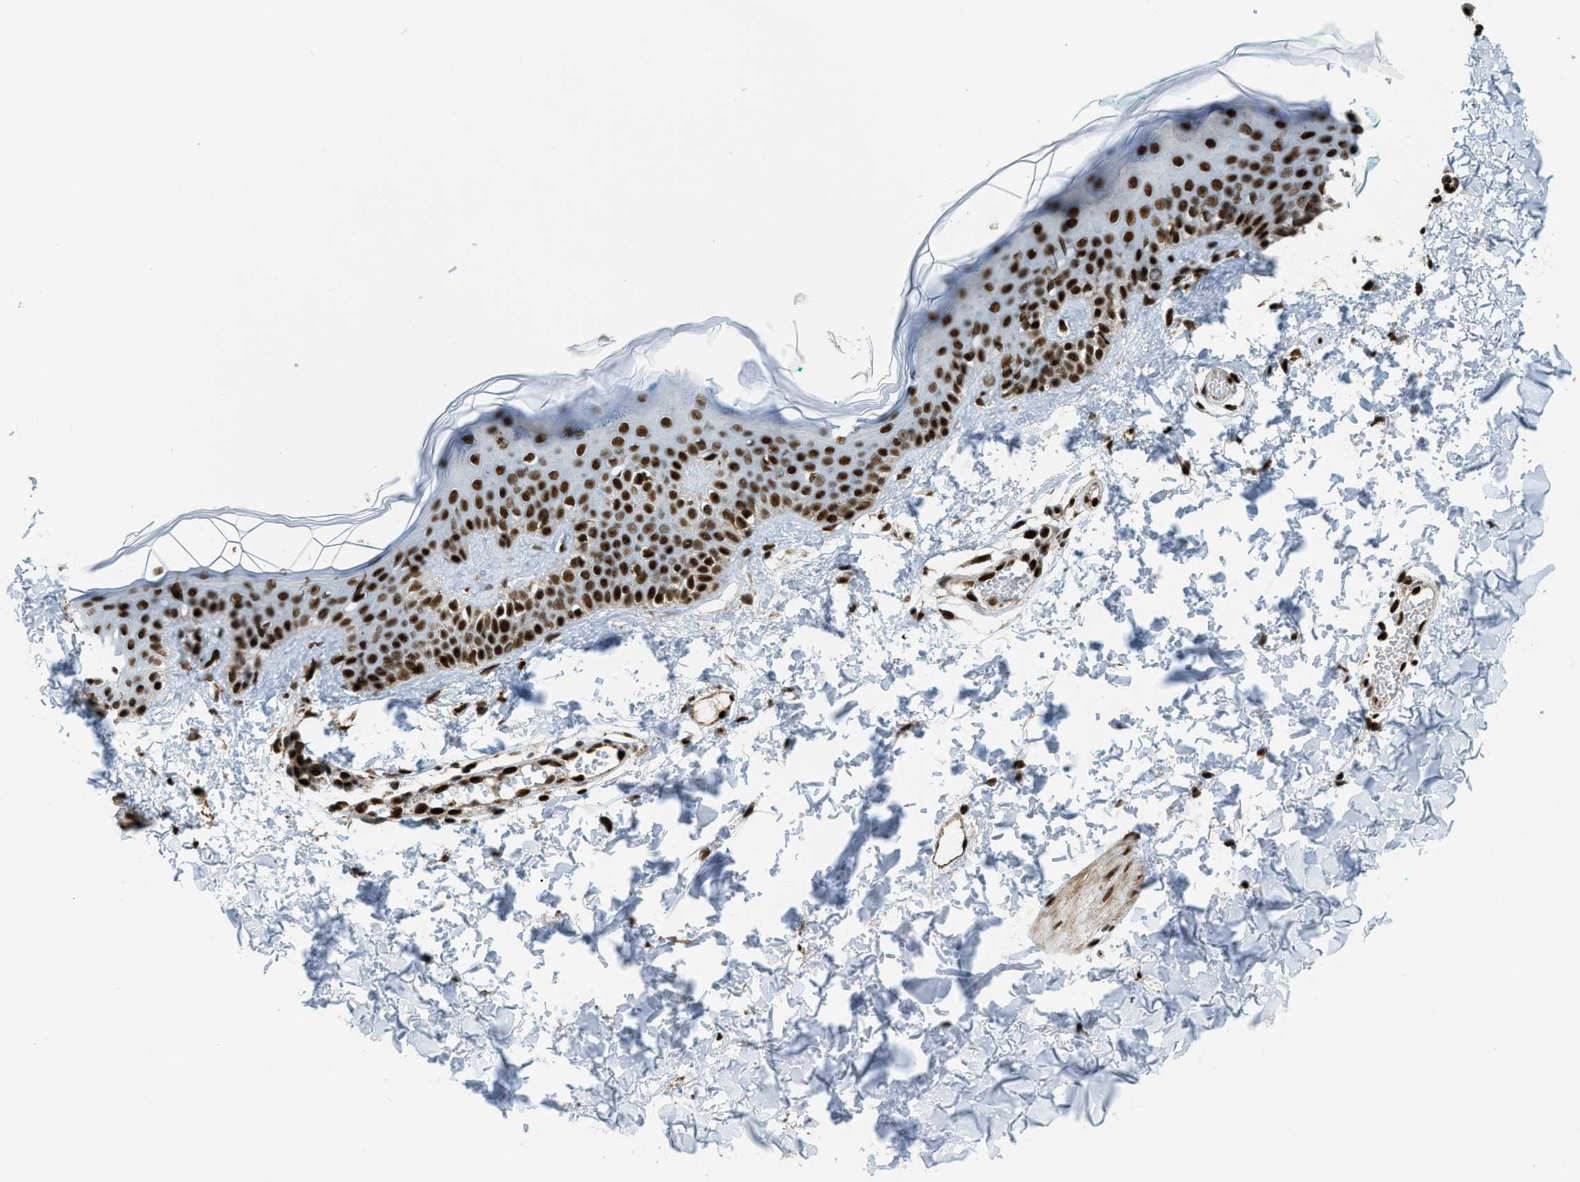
{"staining": {"intensity": "strong", "quantity": ">75%", "location": "nuclear"}, "tissue": "skin", "cell_type": "Fibroblasts", "image_type": "normal", "snomed": [{"axis": "morphology", "description": "Normal tissue, NOS"}, {"axis": "topography", "description": "Skin"}], "caption": "DAB (3,3'-diaminobenzidine) immunohistochemical staining of unremarkable skin demonstrates strong nuclear protein positivity in about >75% of fibroblasts. The staining was performed using DAB (3,3'-diaminobenzidine) to visualize the protein expression in brown, while the nuclei were stained in blue with hematoxylin (Magnification: 20x).", "gene": "GABPB1", "patient": {"sex": "male", "age": 30}}